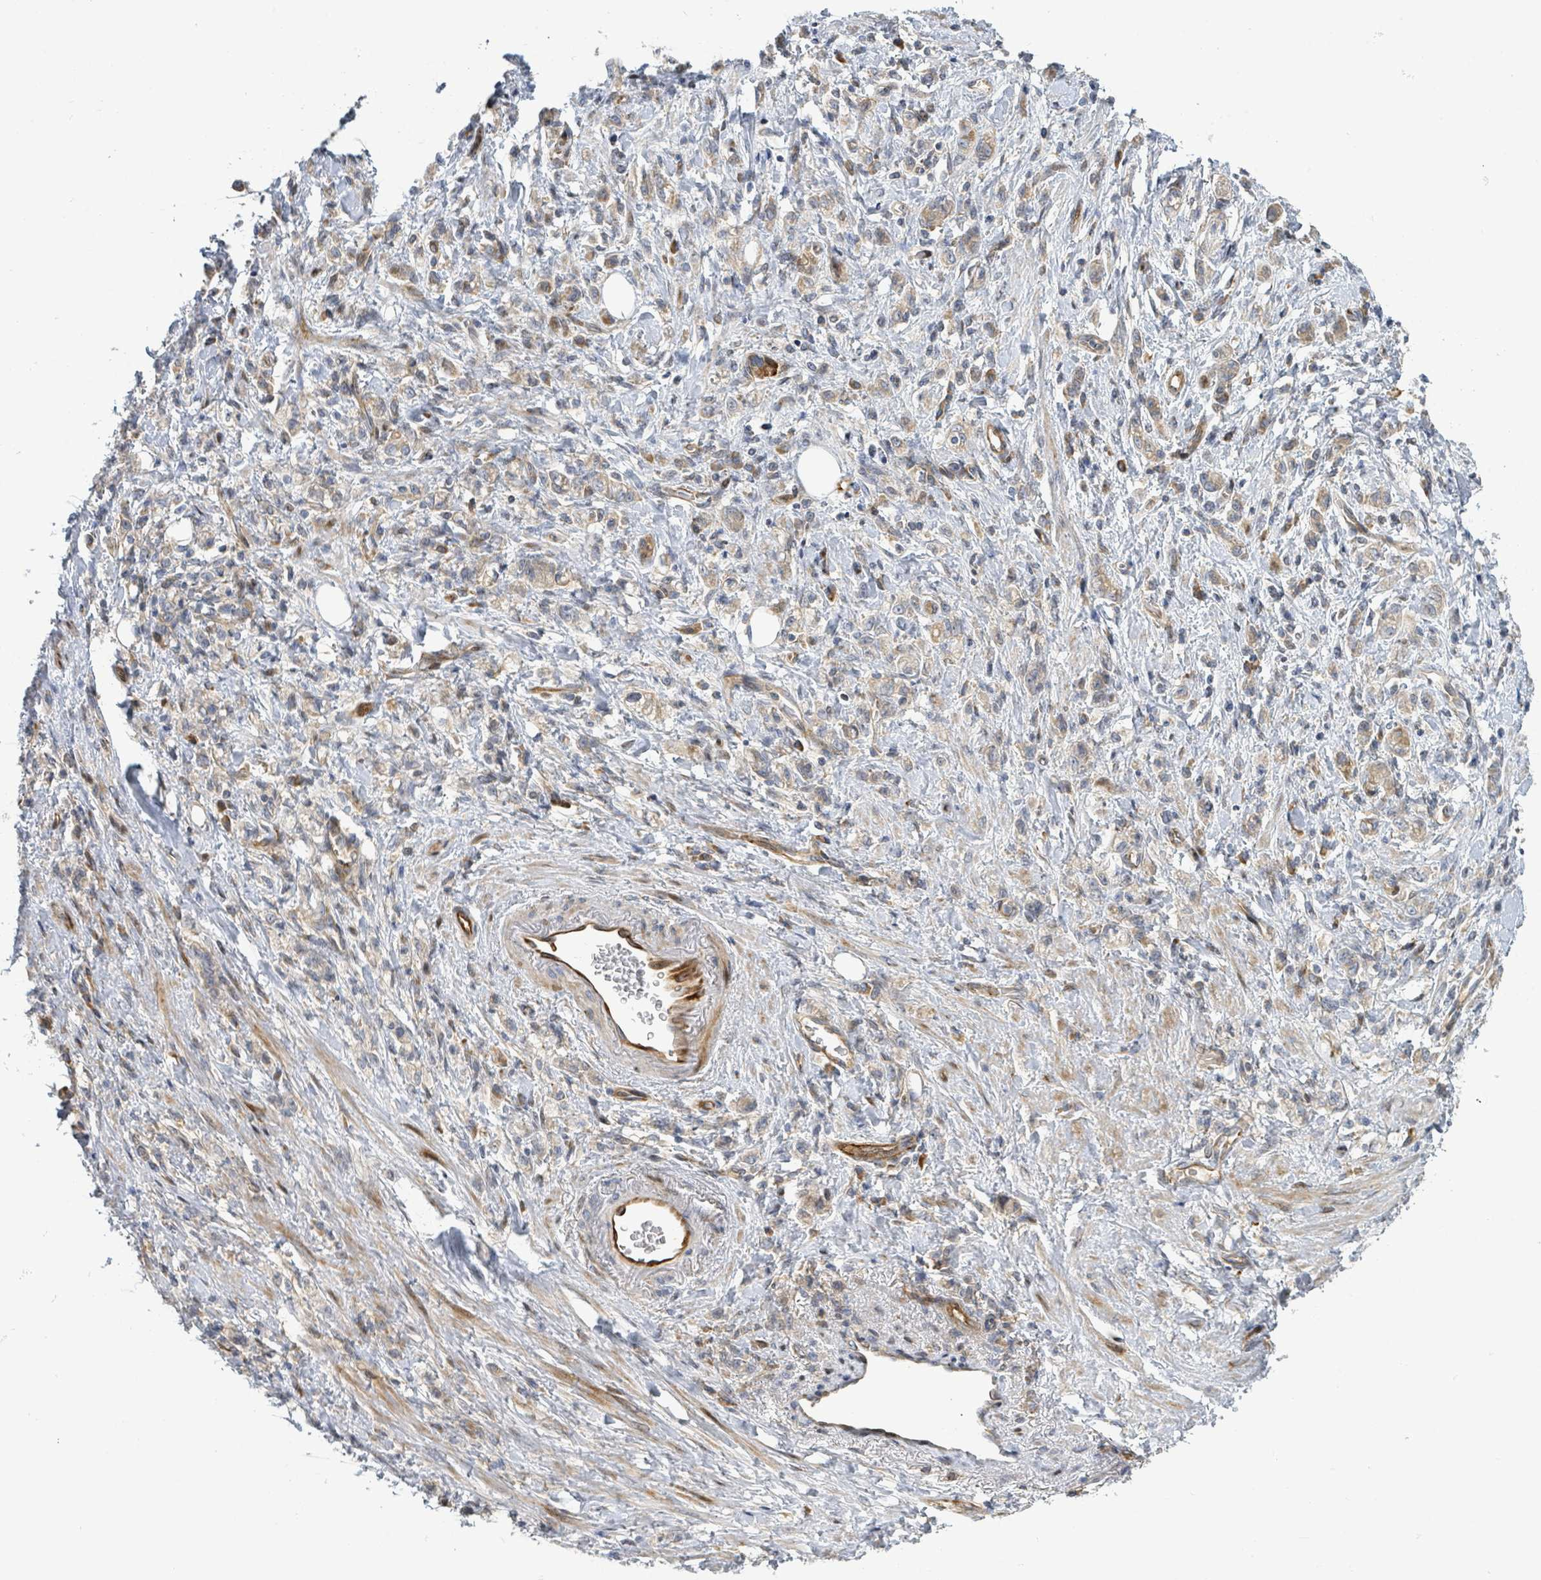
{"staining": {"intensity": "weak", "quantity": ">75%", "location": "cytoplasmic/membranous"}, "tissue": "stomach cancer", "cell_type": "Tumor cells", "image_type": "cancer", "snomed": [{"axis": "morphology", "description": "Adenocarcinoma, NOS"}, {"axis": "topography", "description": "Stomach"}], "caption": "Stomach adenocarcinoma tissue demonstrates weak cytoplasmic/membranous staining in approximately >75% of tumor cells, visualized by immunohistochemistry.", "gene": "CFAP210", "patient": {"sex": "male", "age": 77}}